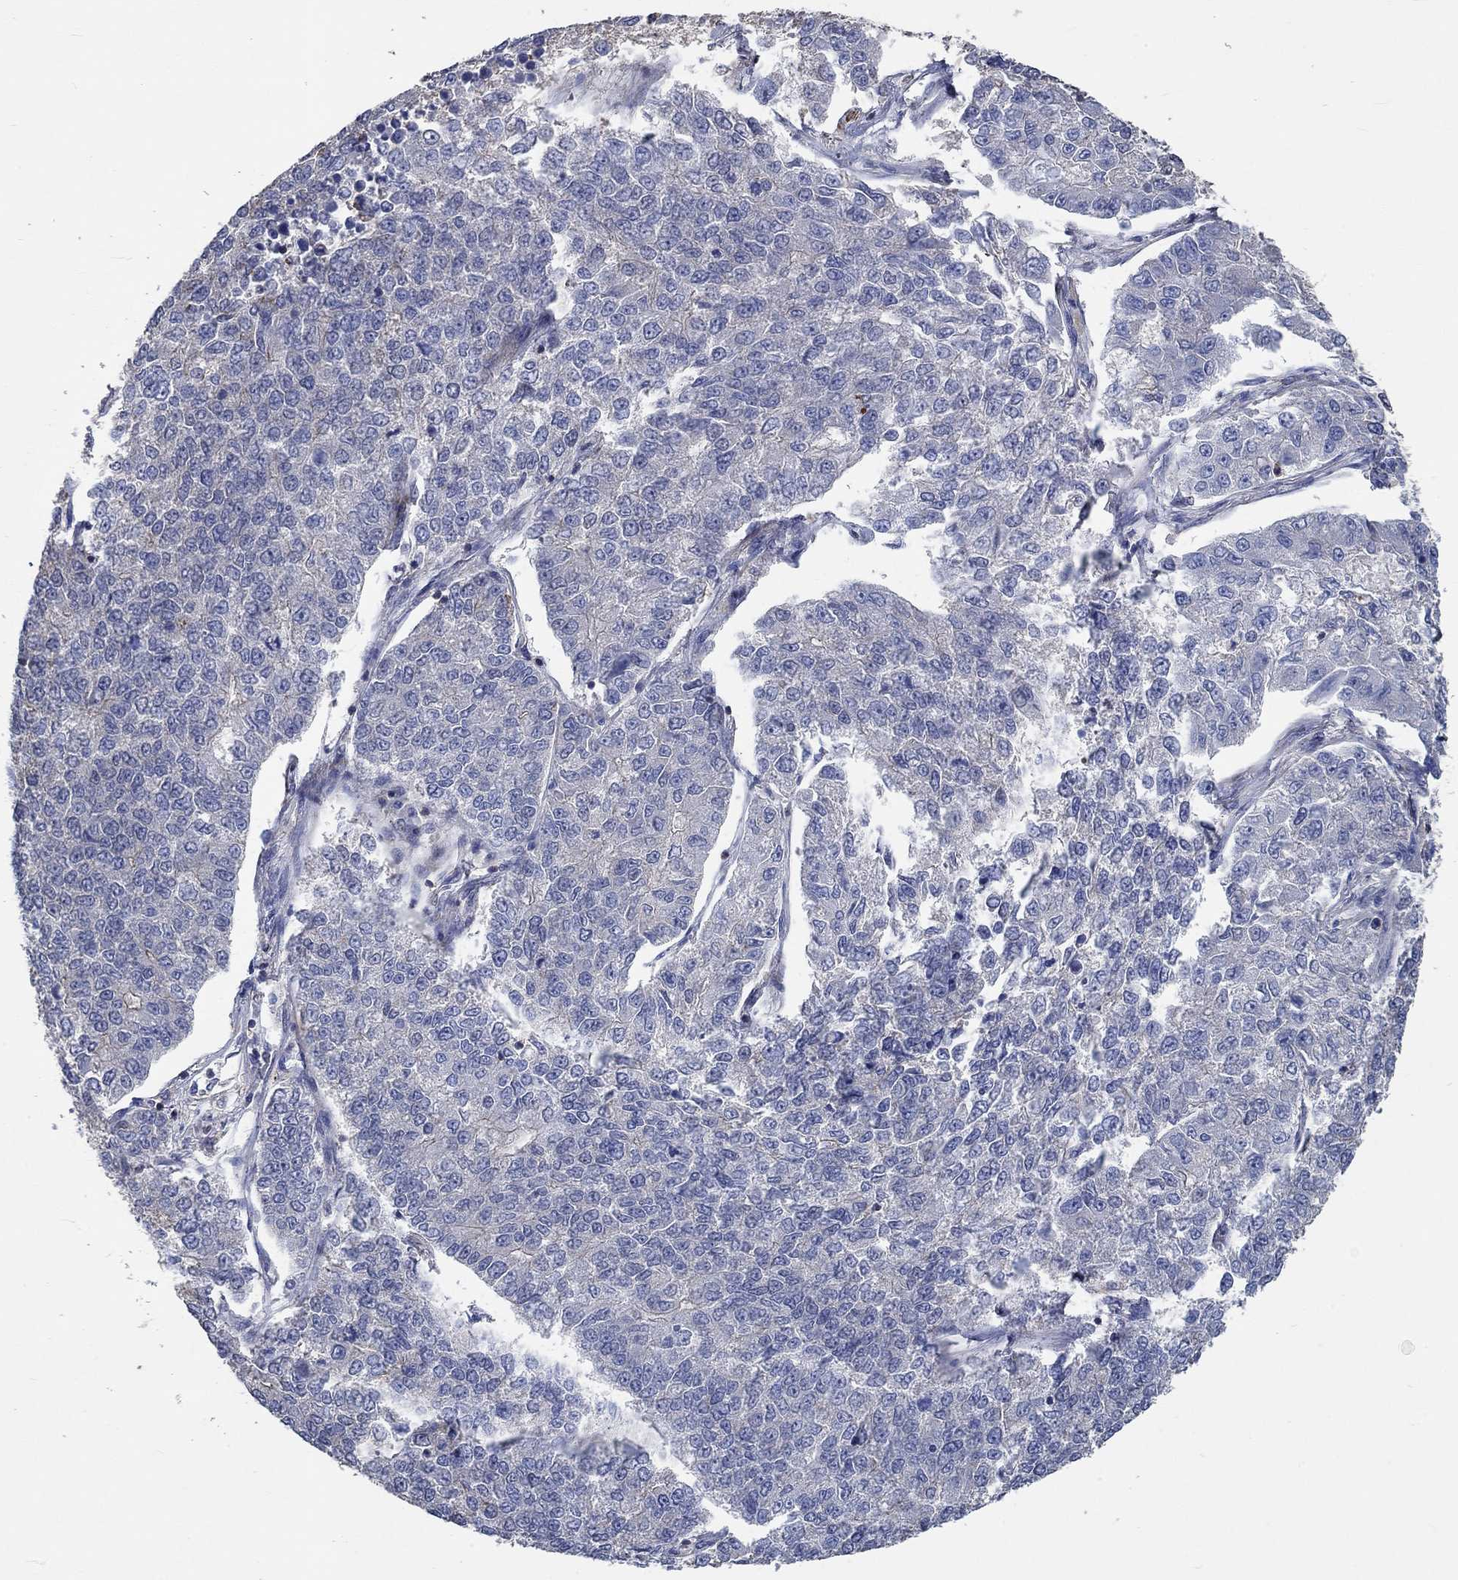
{"staining": {"intensity": "negative", "quantity": "none", "location": "none"}, "tissue": "lung cancer", "cell_type": "Tumor cells", "image_type": "cancer", "snomed": [{"axis": "morphology", "description": "Adenocarcinoma, NOS"}, {"axis": "topography", "description": "Lung"}], "caption": "Immunohistochemical staining of lung adenocarcinoma displays no significant expression in tumor cells.", "gene": "TNFAIP8L3", "patient": {"sex": "male", "age": 49}}